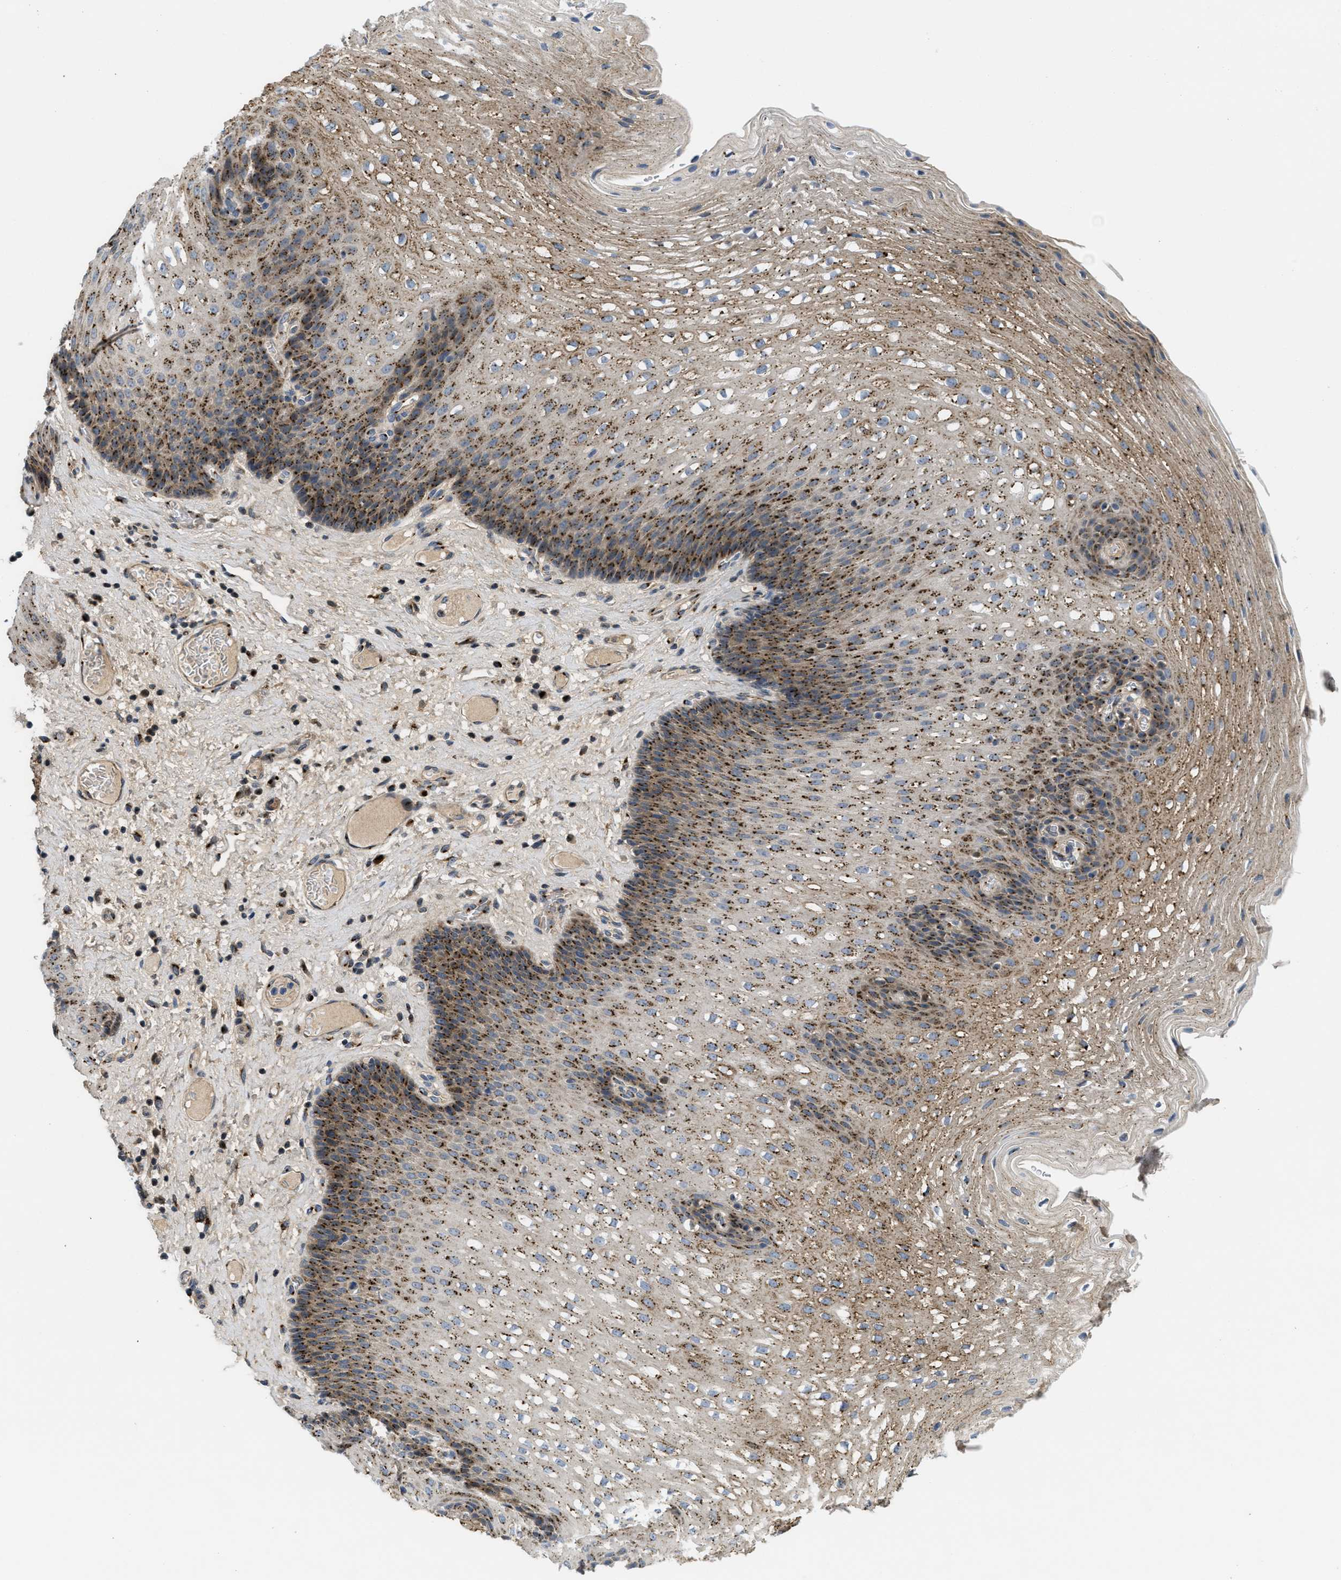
{"staining": {"intensity": "strong", "quantity": "25%-75%", "location": "cytoplasmic/membranous"}, "tissue": "esophagus", "cell_type": "Squamous epithelial cells", "image_type": "normal", "snomed": [{"axis": "morphology", "description": "Normal tissue, NOS"}, {"axis": "topography", "description": "Esophagus"}], "caption": "DAB immunohistochemical staining of normal human esophagus shows strong cytoplasmic/membranous protein expression in about 25%-75% of squamous epithelial cells.", "gene": "ZNF70", "patient": {"sex": "male", "age": 48}}